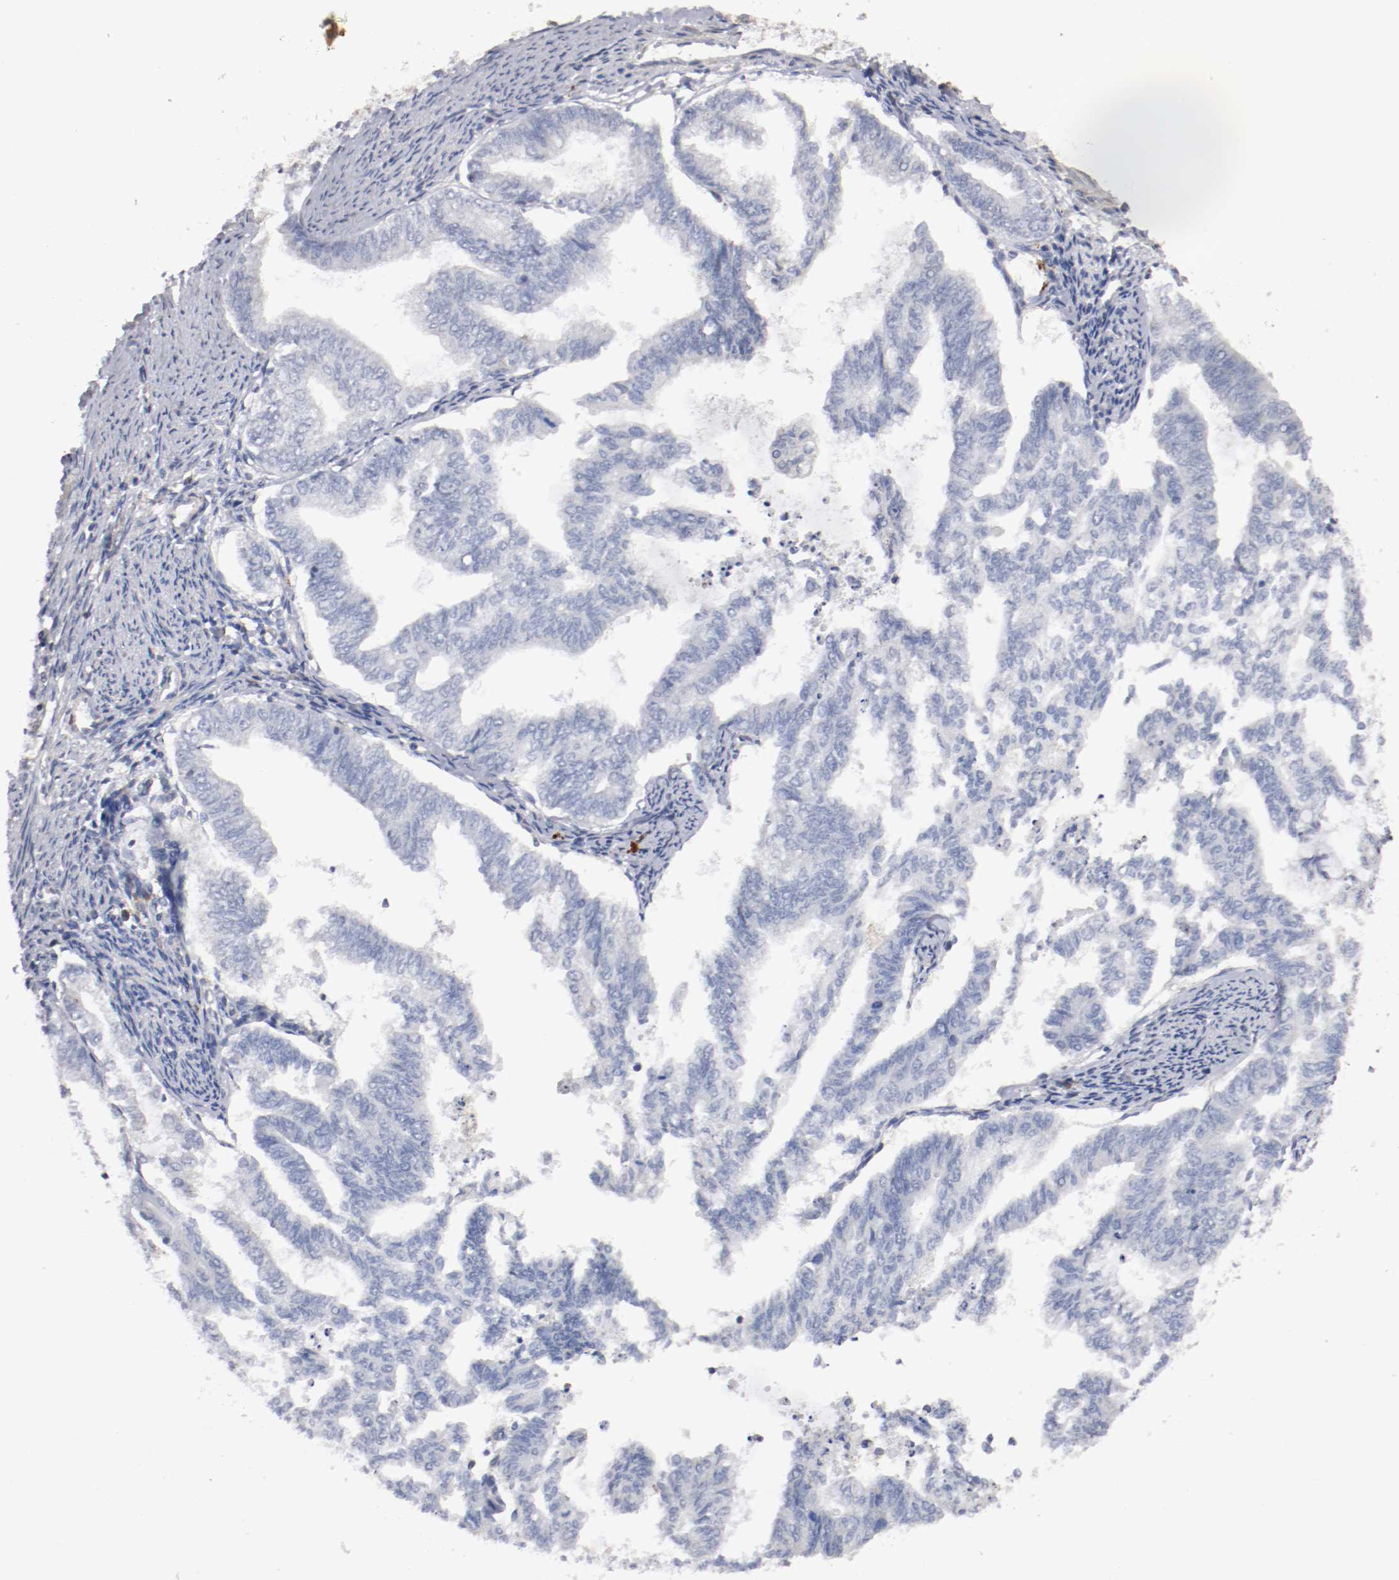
{"staining": {"intensity": "negative", "quantity": "none", "location": "none"}, "tissue": "endometrial cancer", "cell_type": "Tumor cells", "image_type": "cancer", "snomed": [{"axis": "morphology", "description": "Adenocarcinoma, NOS"}, {"axis": "topography", "description": "Endometrium"}], "caption": "IHC of human endometrial cancer shows no expression in tumor cells. (Stains: DAB IHC with hematoxylin counter stain, Microscopy: brightfield microscopy at high magnification).", "gene": "CDK6", "patient": {"sex": "female", "age": 79}}